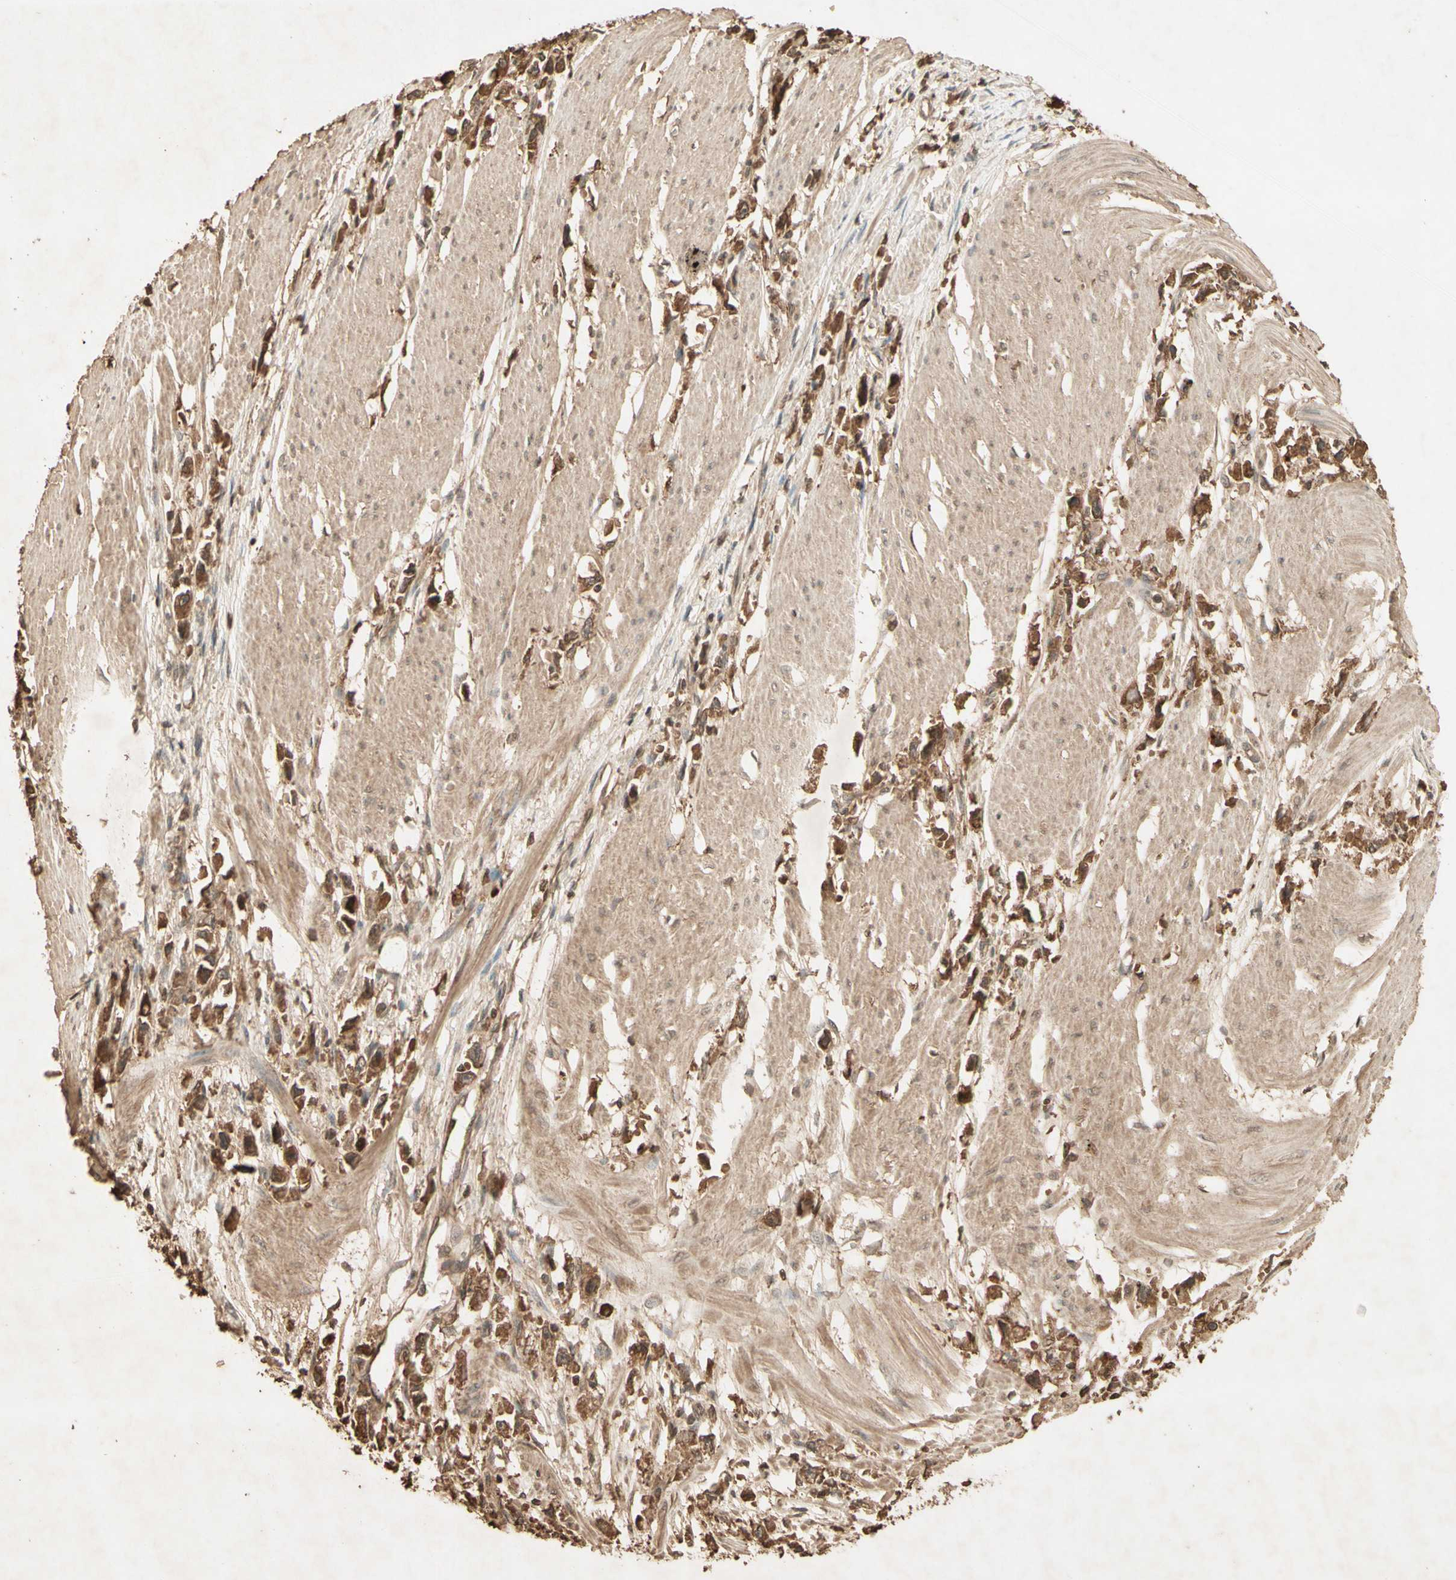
{"staining": {"intensity": "moderate", "quantity": ">75%", "location": "cytoplasmic/membranous"}, "tissue": "stomach cancer", "cell_type": "Tumor cells", "image_type": "cancer", "snomed": [{"axis": "morphology", "description": "Adenocarcinoma, NOS"}, {"axis": "topography", "description": "Stomach"}], "caption": "IHC (DAB (3,3'-diaminobenzidine)) staining of human stomach cancer (adenocarcinoma) displays moderate cytoplasmic/membranous protein positivity in about >75% of tumor cells. The staining was performed using DAB to visualize the protein expression in brown, while the nuclei were stained in blue with hematoxylin (Magnification: 20x).", "gene": "SMAD9", "patient": {"sex": "female", "age": 59}}